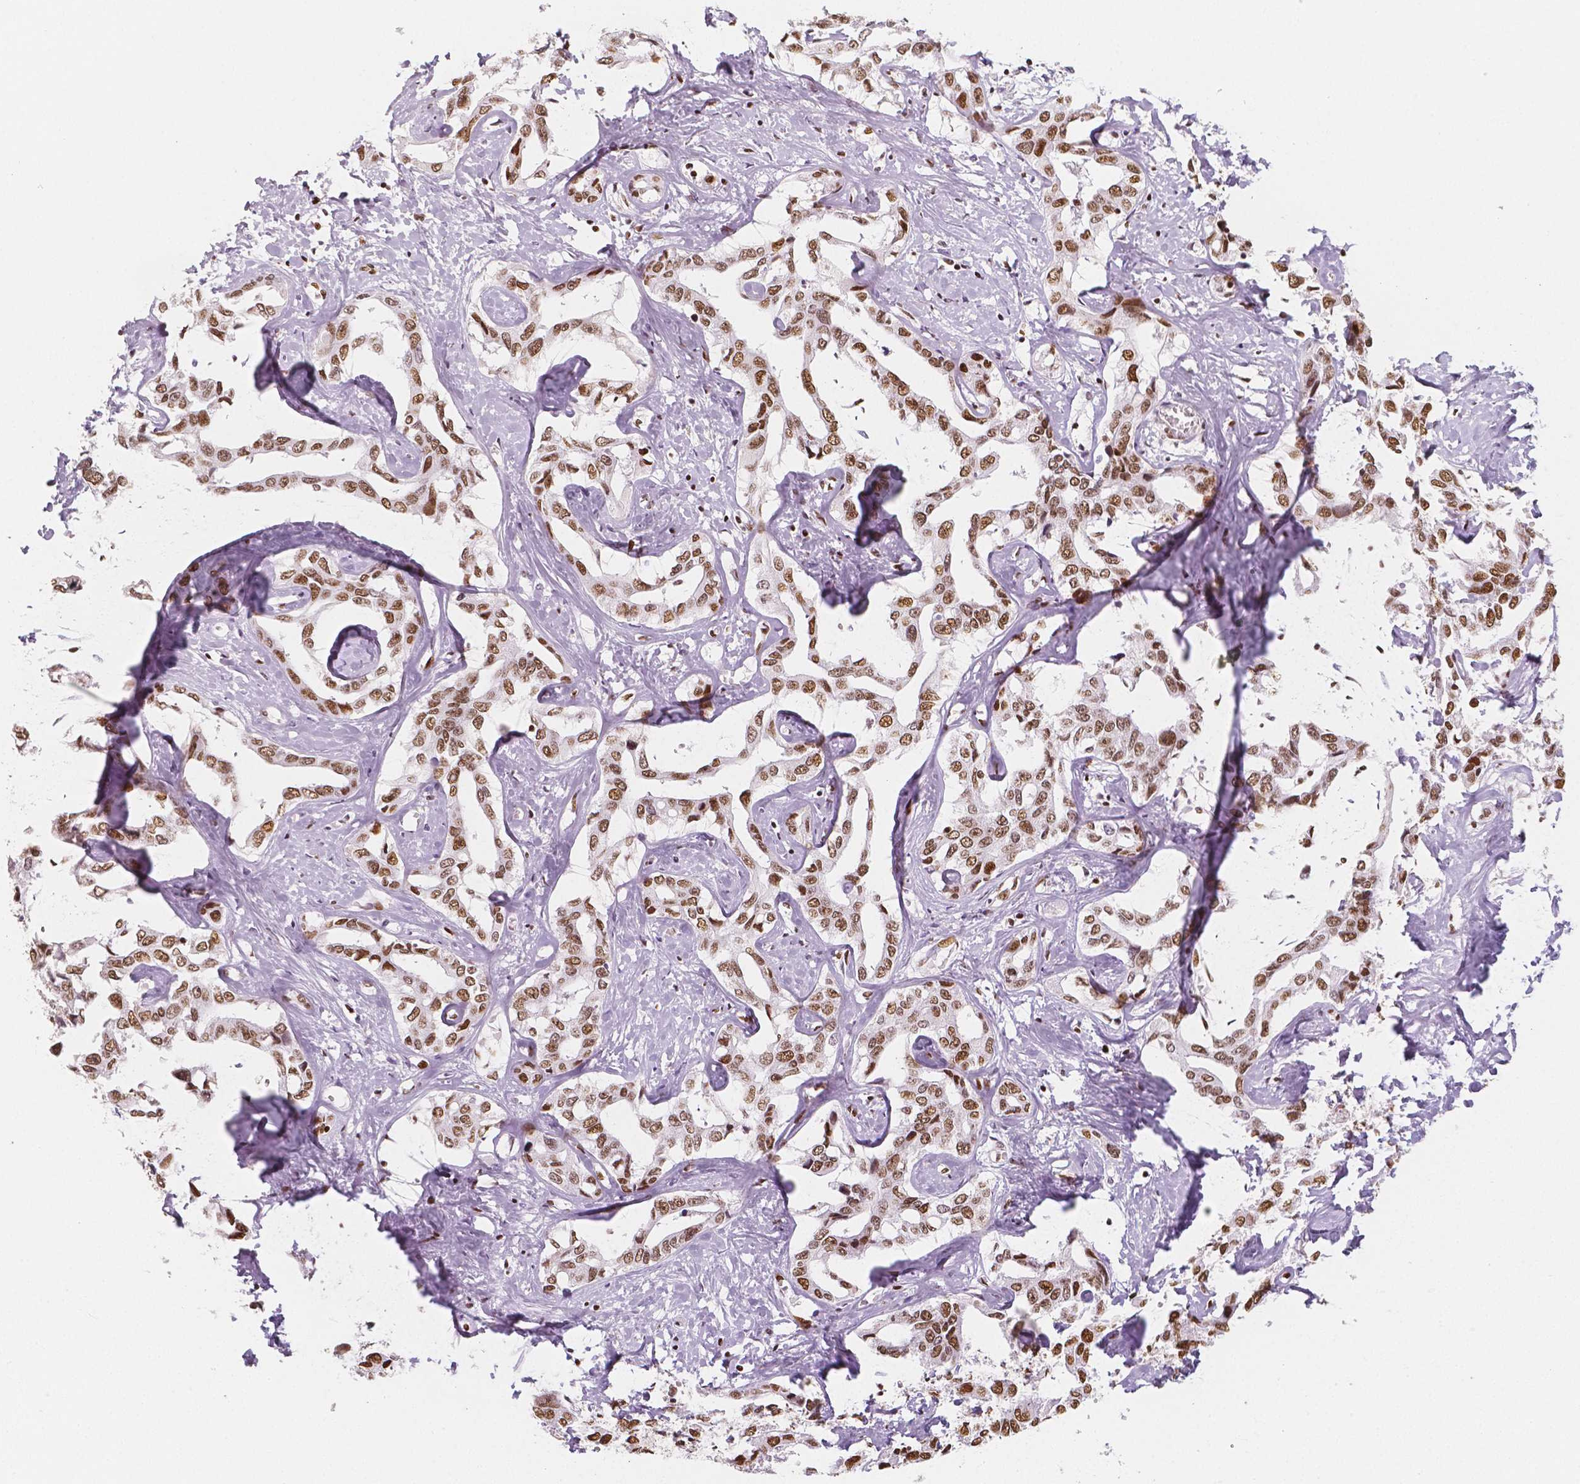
{"staining": {"intensity": "moderate", "quantity": ">75%", "location": "nuclear"}, "tissue": "liver cancer", "cell_type": "Tumor cells", "image_type": "cancer", "snomed": [{"axis": "morphology", "description": "Cholangiocarcinoma"}, {"axis": "topography", "description": "Liver"}], "caption": "Liver cholangiocarcinoma tissue demonstrates moderate nuclear staining in approximately >75% of tumor cells, visualized by immunohistochemistry.", "gene": "HDAC1", "patient": {"sex": "male", "age": 59}}